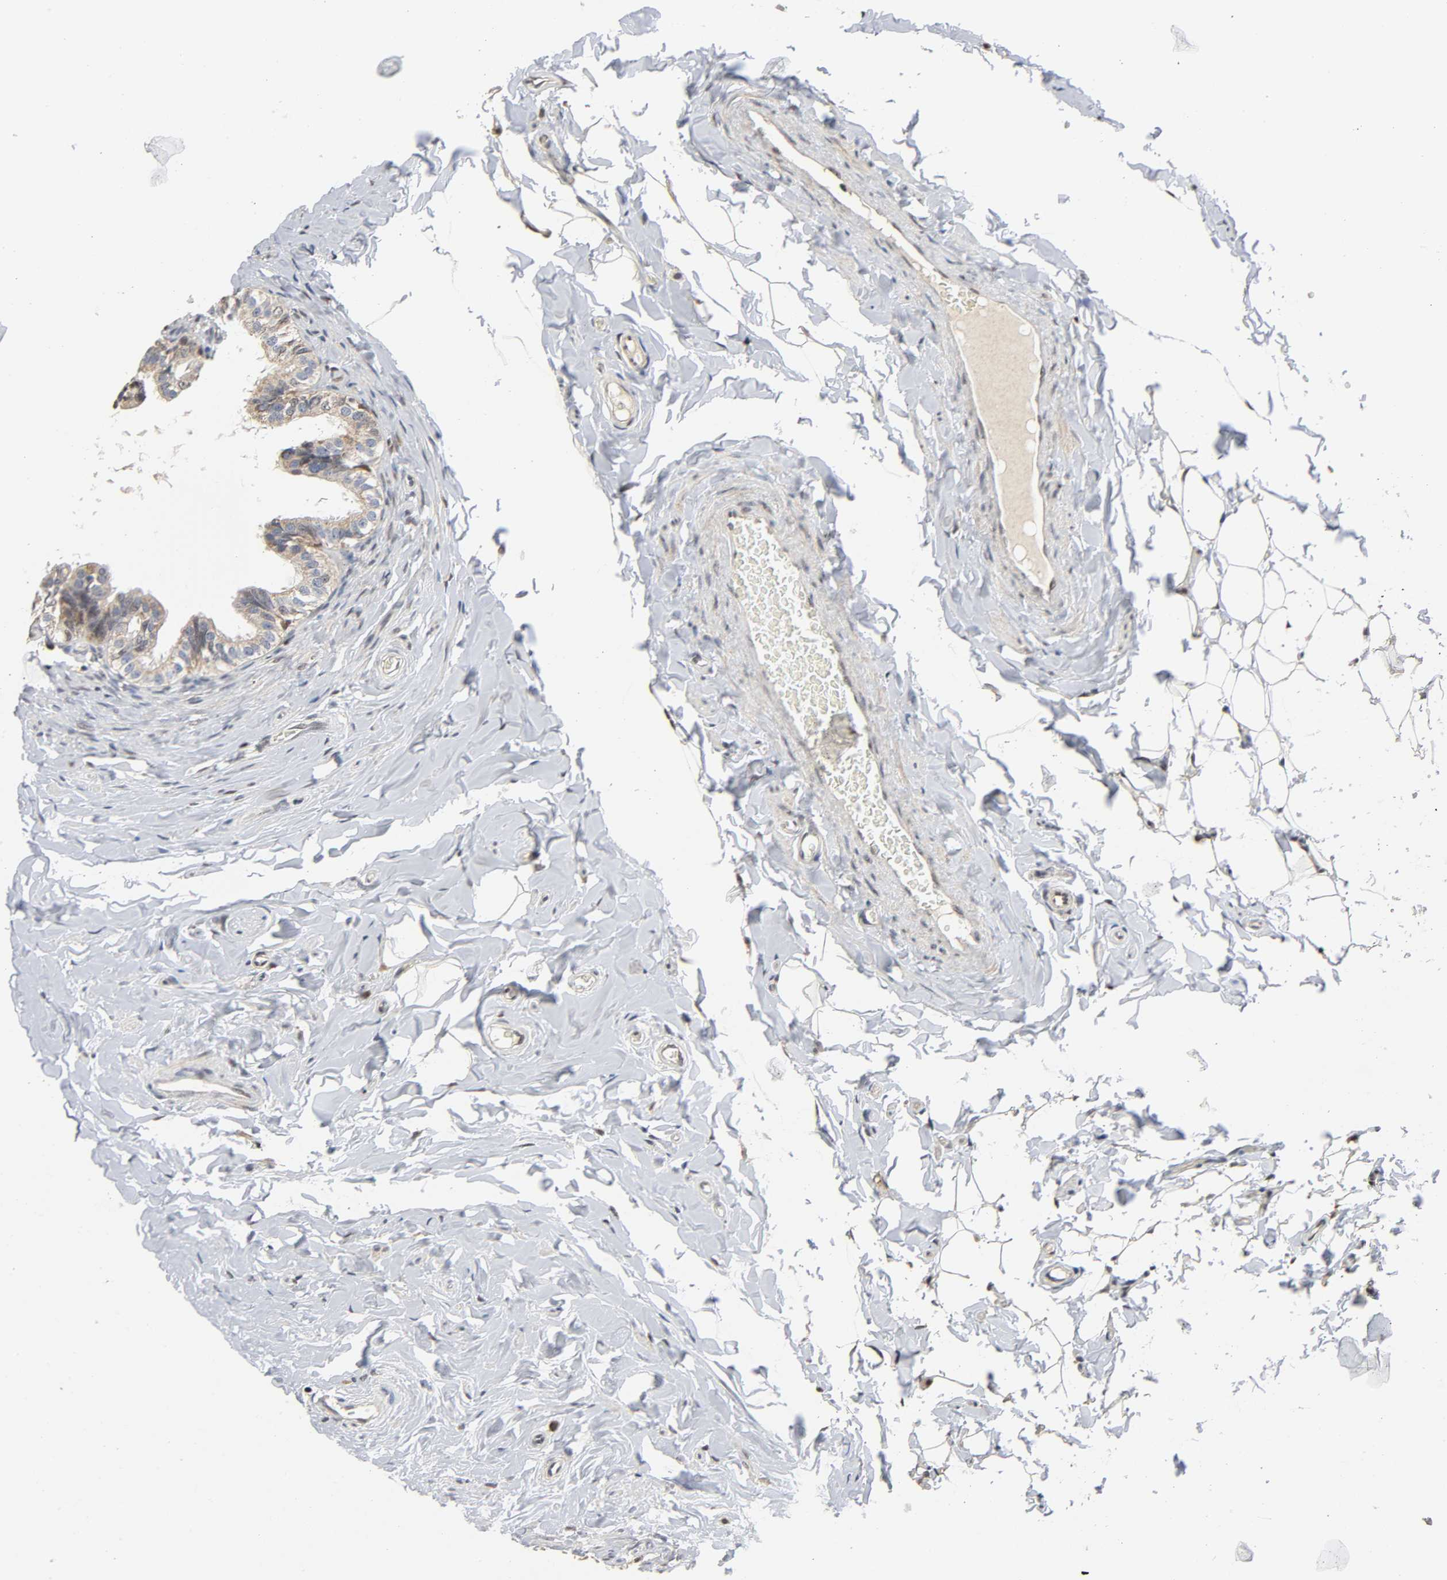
{"staining": {"intensity": "moderate", "quantity": ">75%", "location": "cytoplasmic/membranous,nuclear"}, "tissue": "epididymis", "cell_type": "Glandular cells", "image_type": "normal", "snomed": [{"axis": "morphology", "description": "Normal tissue, NOS"}, {"axis": "topography", "description": "Epididymis"}], "caption": "Brown immunohistochemical staining in benign human epididymis exhibits moderate cytoplasmic/membranous,nuclear positivity in approximately >75% of glandular cells. The staining was performed using DAB, with brown indicating positive protein expression. Nuclei are stained blue with hematoxylin.", "gene": "KAT2B", "patient": {"sex": "male", "age": 26}}